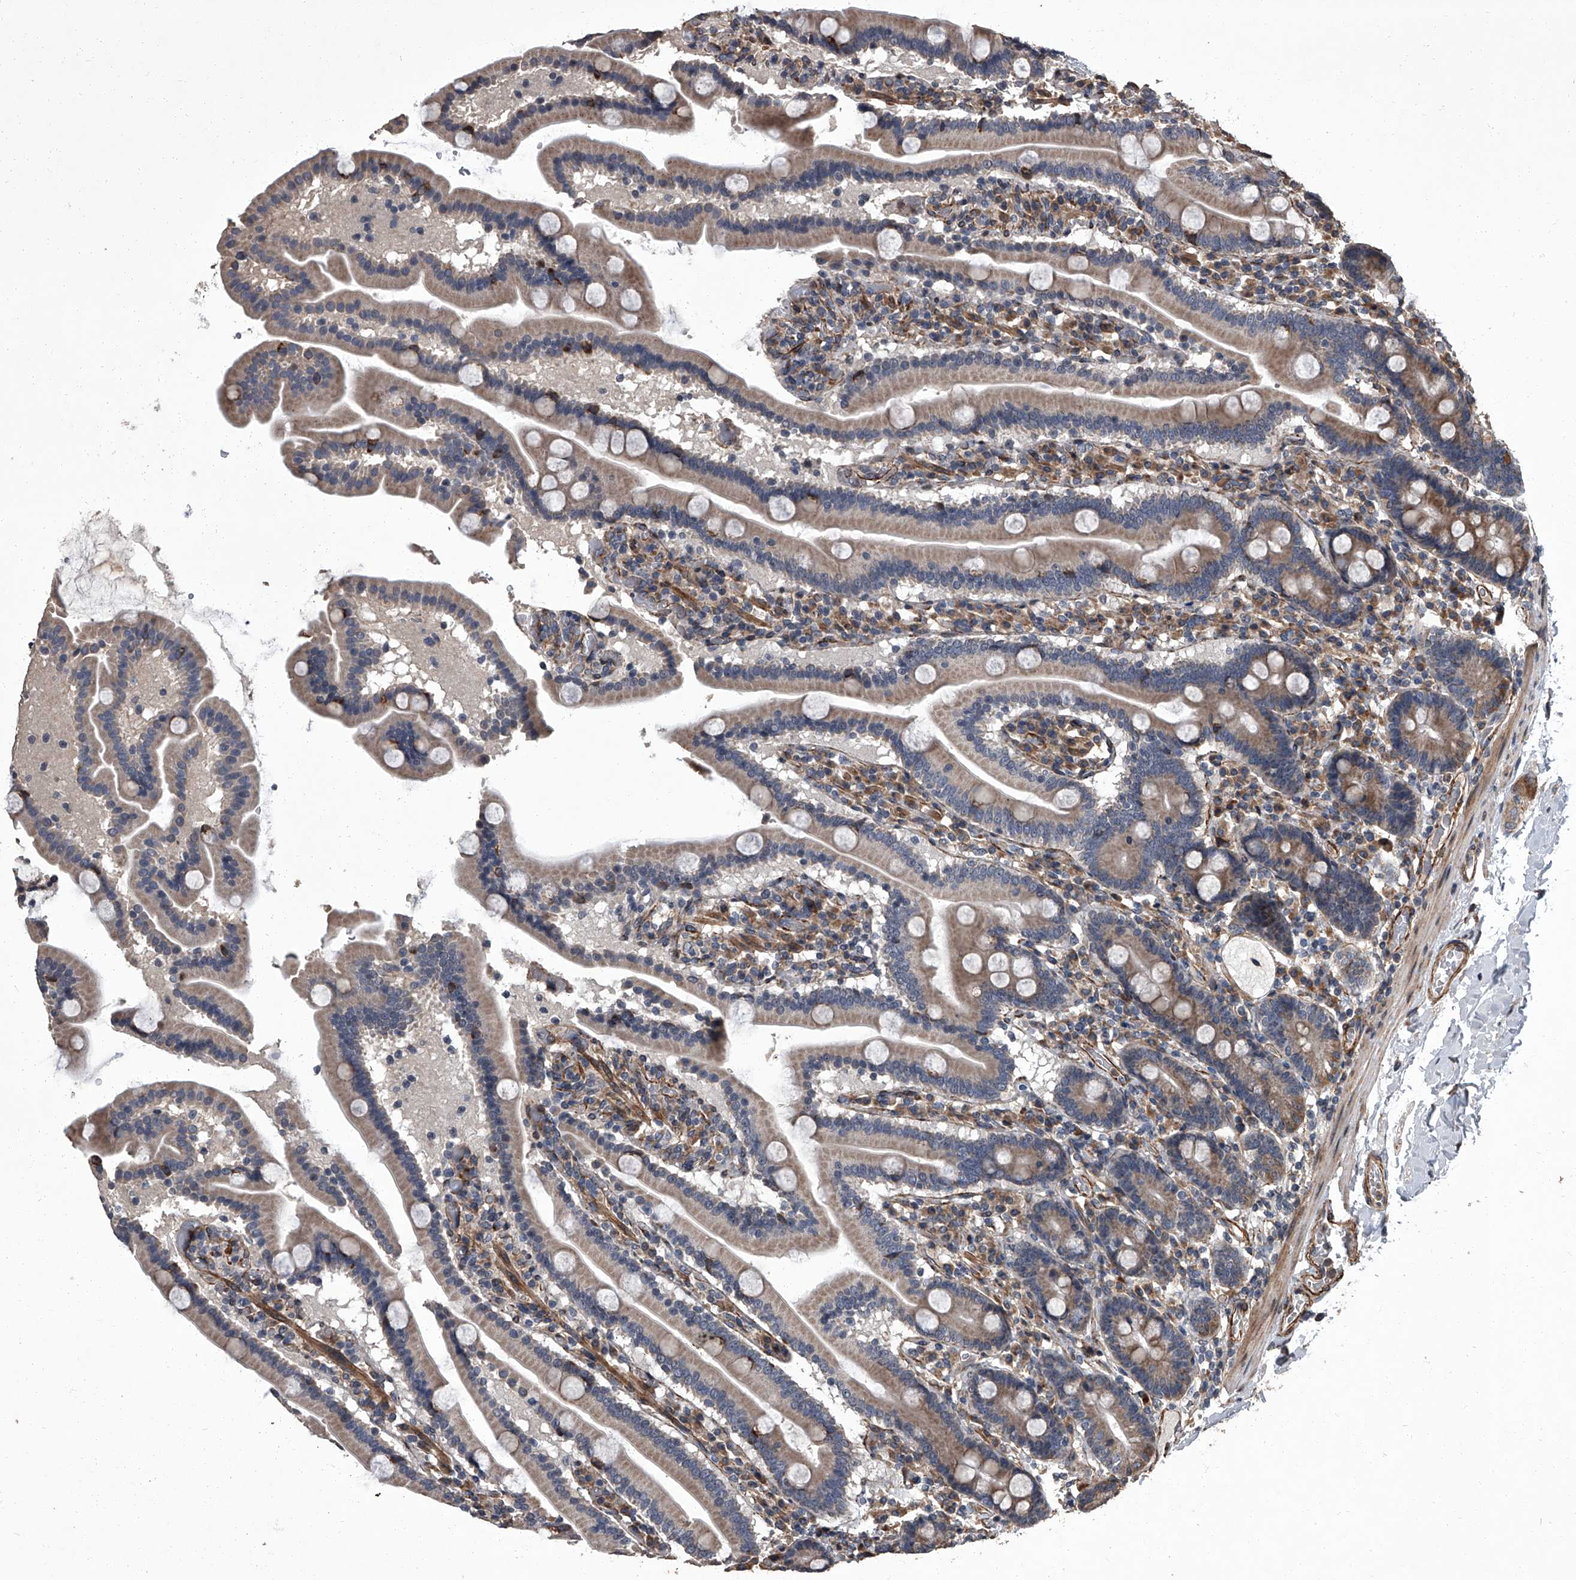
{"staining": {"intensity": "weak", "quantity": ">75%", "location": "cytoplasmic/membranous"}, "tissue": "duodenum", "cell_type": "Glandular cells", "image_type": "normal", "snomed": [{"axis": "morphology", "description": "Normal tissue, NOS"}, {"axis": "topography", "description": "Duodenum"}], "caption": "Duodenum stained with DAB (3,3'-diaminobenzidine) IHC exhibits low levels of weak cytoplasmic/membranous expression in about >75% of glandular cells.", "gene": "SIRT4", "patient": {"sex": "male", "age": 55}}